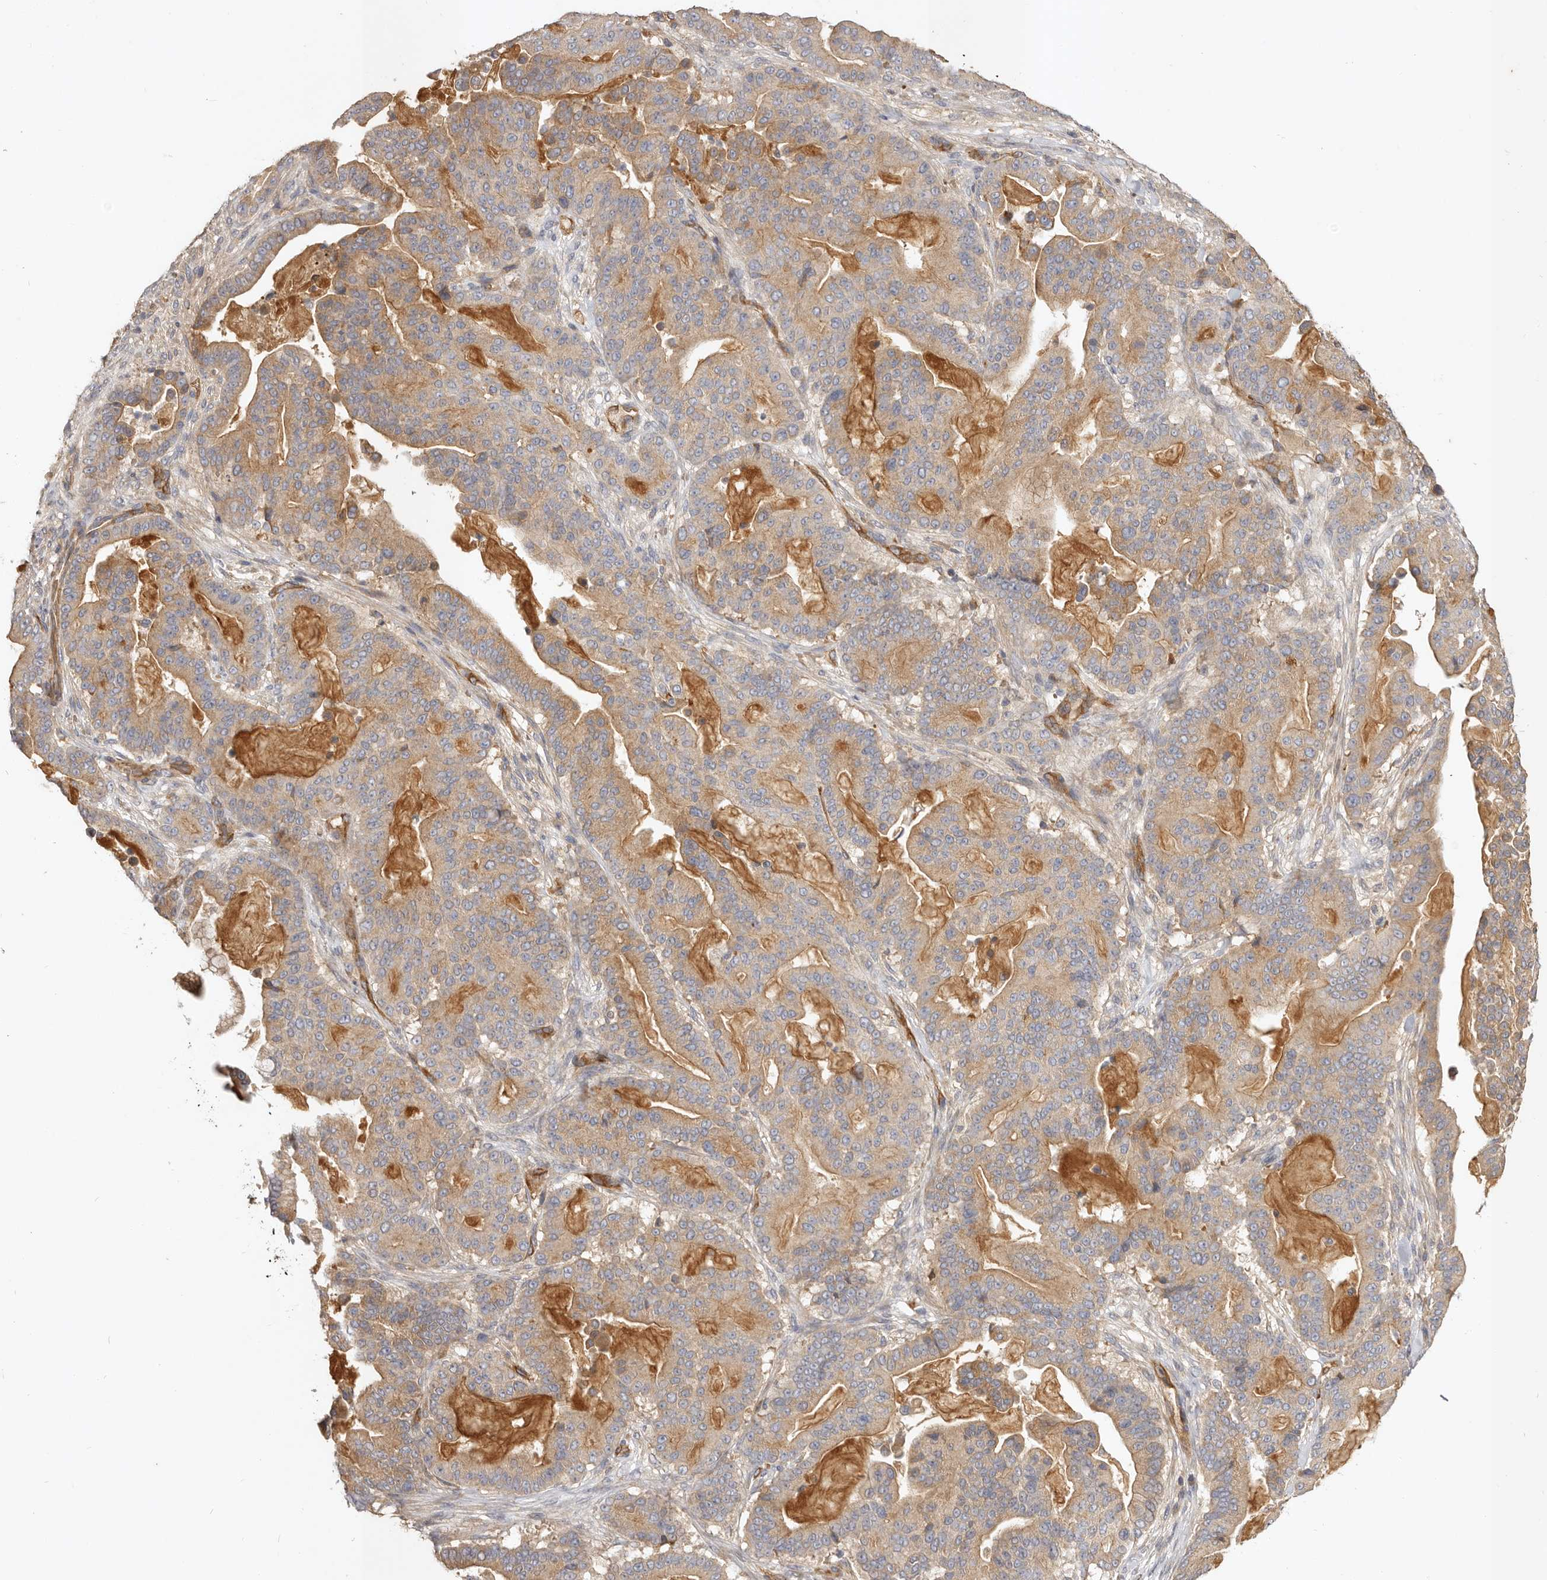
{"staining": {"intensity": "weak", "quantity": ">75%", "location": "cytoplasmic/membranous"}, "tissue": "pancreatic cancer", "cell_type": "Tumor cells", "image_type": "cancer", "snomed": [{"axis": "morphology", "description": "Adenocarcinoma, NOS"}, {"axis": "topography", "description": "Pancreas"}], "caption": "This is an image of IHC staining of pancreatic cancer (adenocarcinoma), which shows weak positivity in the cytoplasmic/membranous of tumor cells.", "gene": "ADAMTS9", "patient": {"sex": "male", "age": 63}}